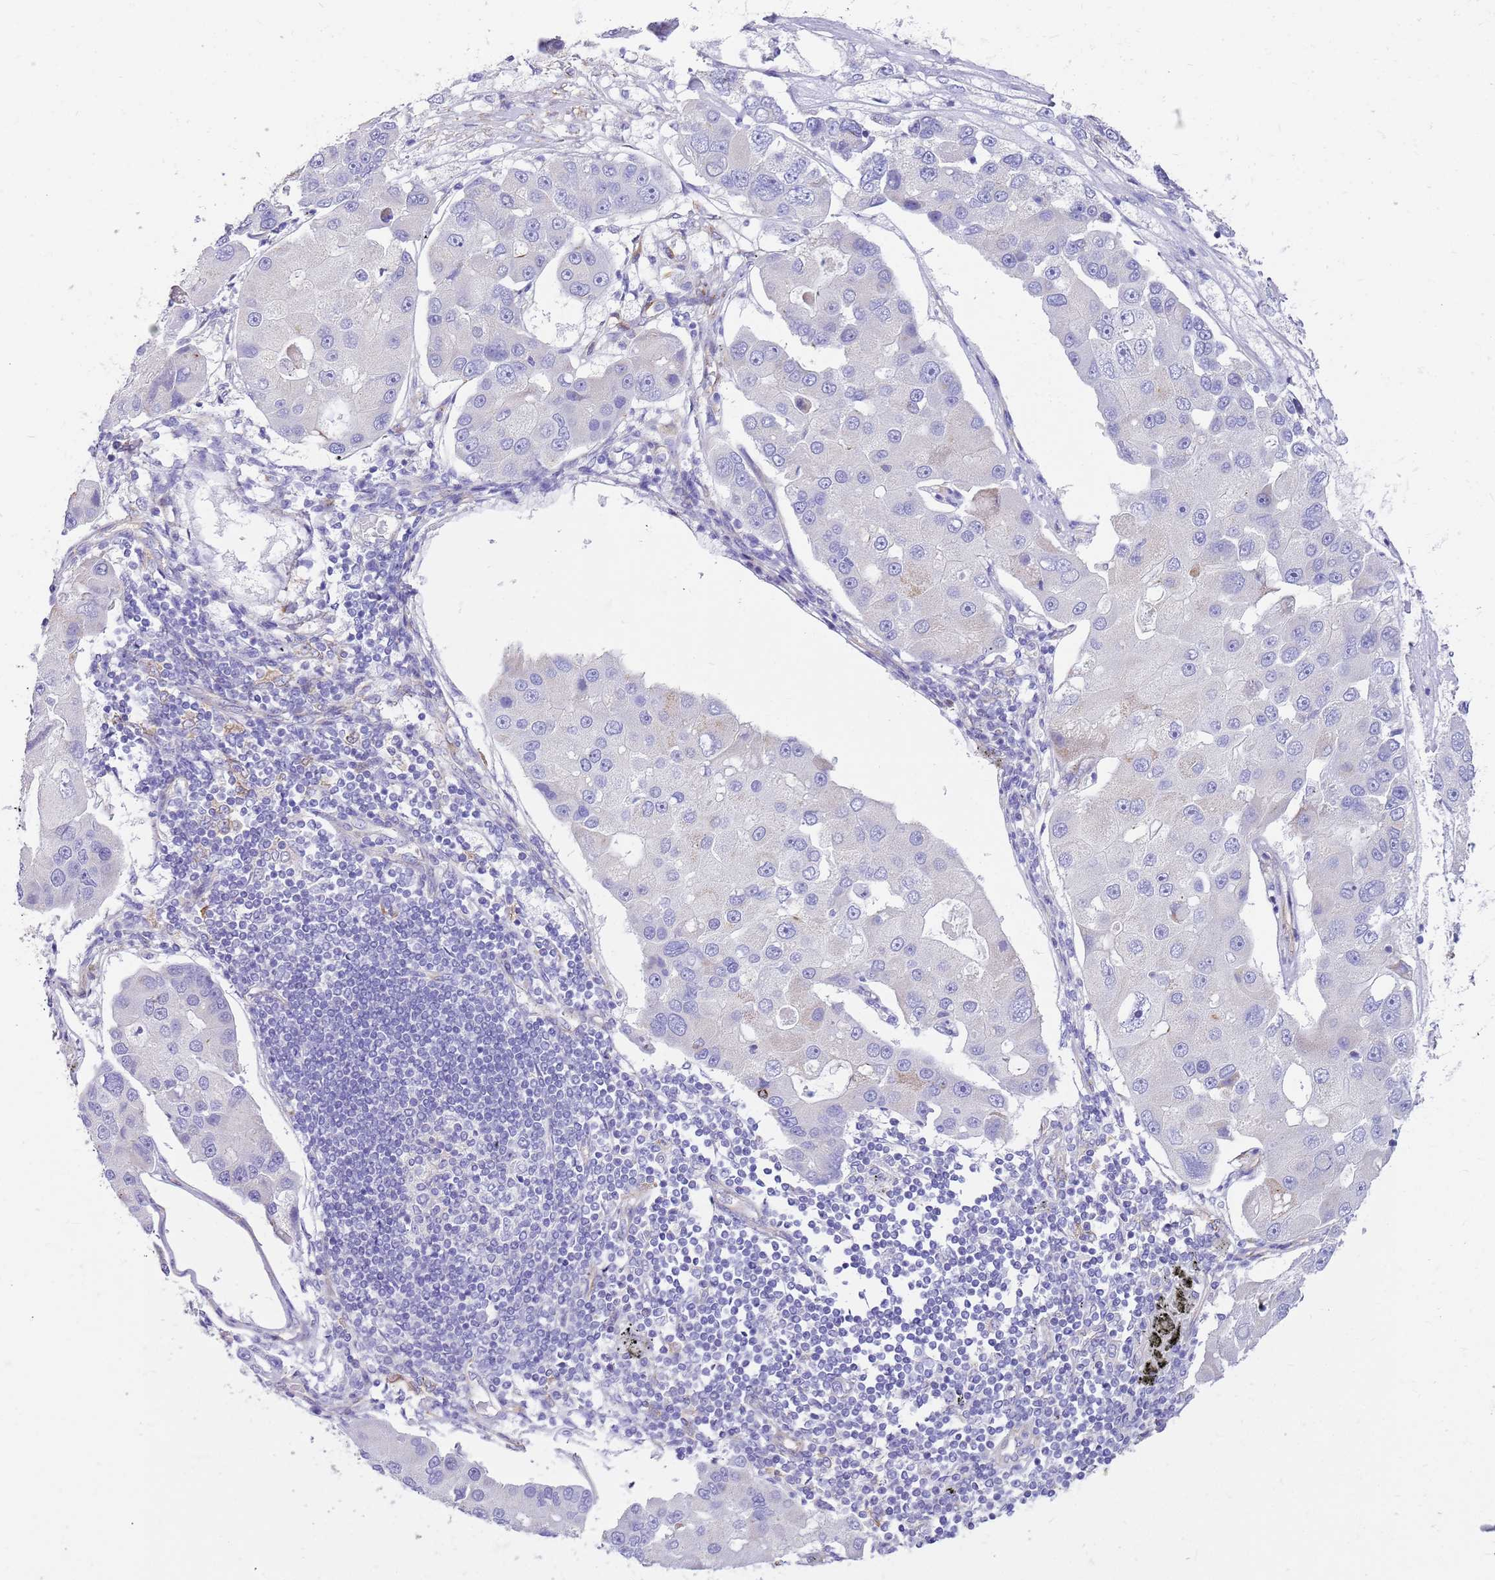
{"staining": {"intensity": "negative", "quantity": "none", "location": "none"}, "tissue": "lung cancer", "cell_type": "Tumor cells", "image_type": "cancer", "snomed": [{"axis": "morphology", "description": "Adenocarcinoma, NOS"}, {"axis": "topography", "description": "Lung"}], "caption": "Image shows no significant protein positivity in tumor cells of lung cancer.", "gene": "SERINC3", "patient": {"sex": "female", "age": 54}}